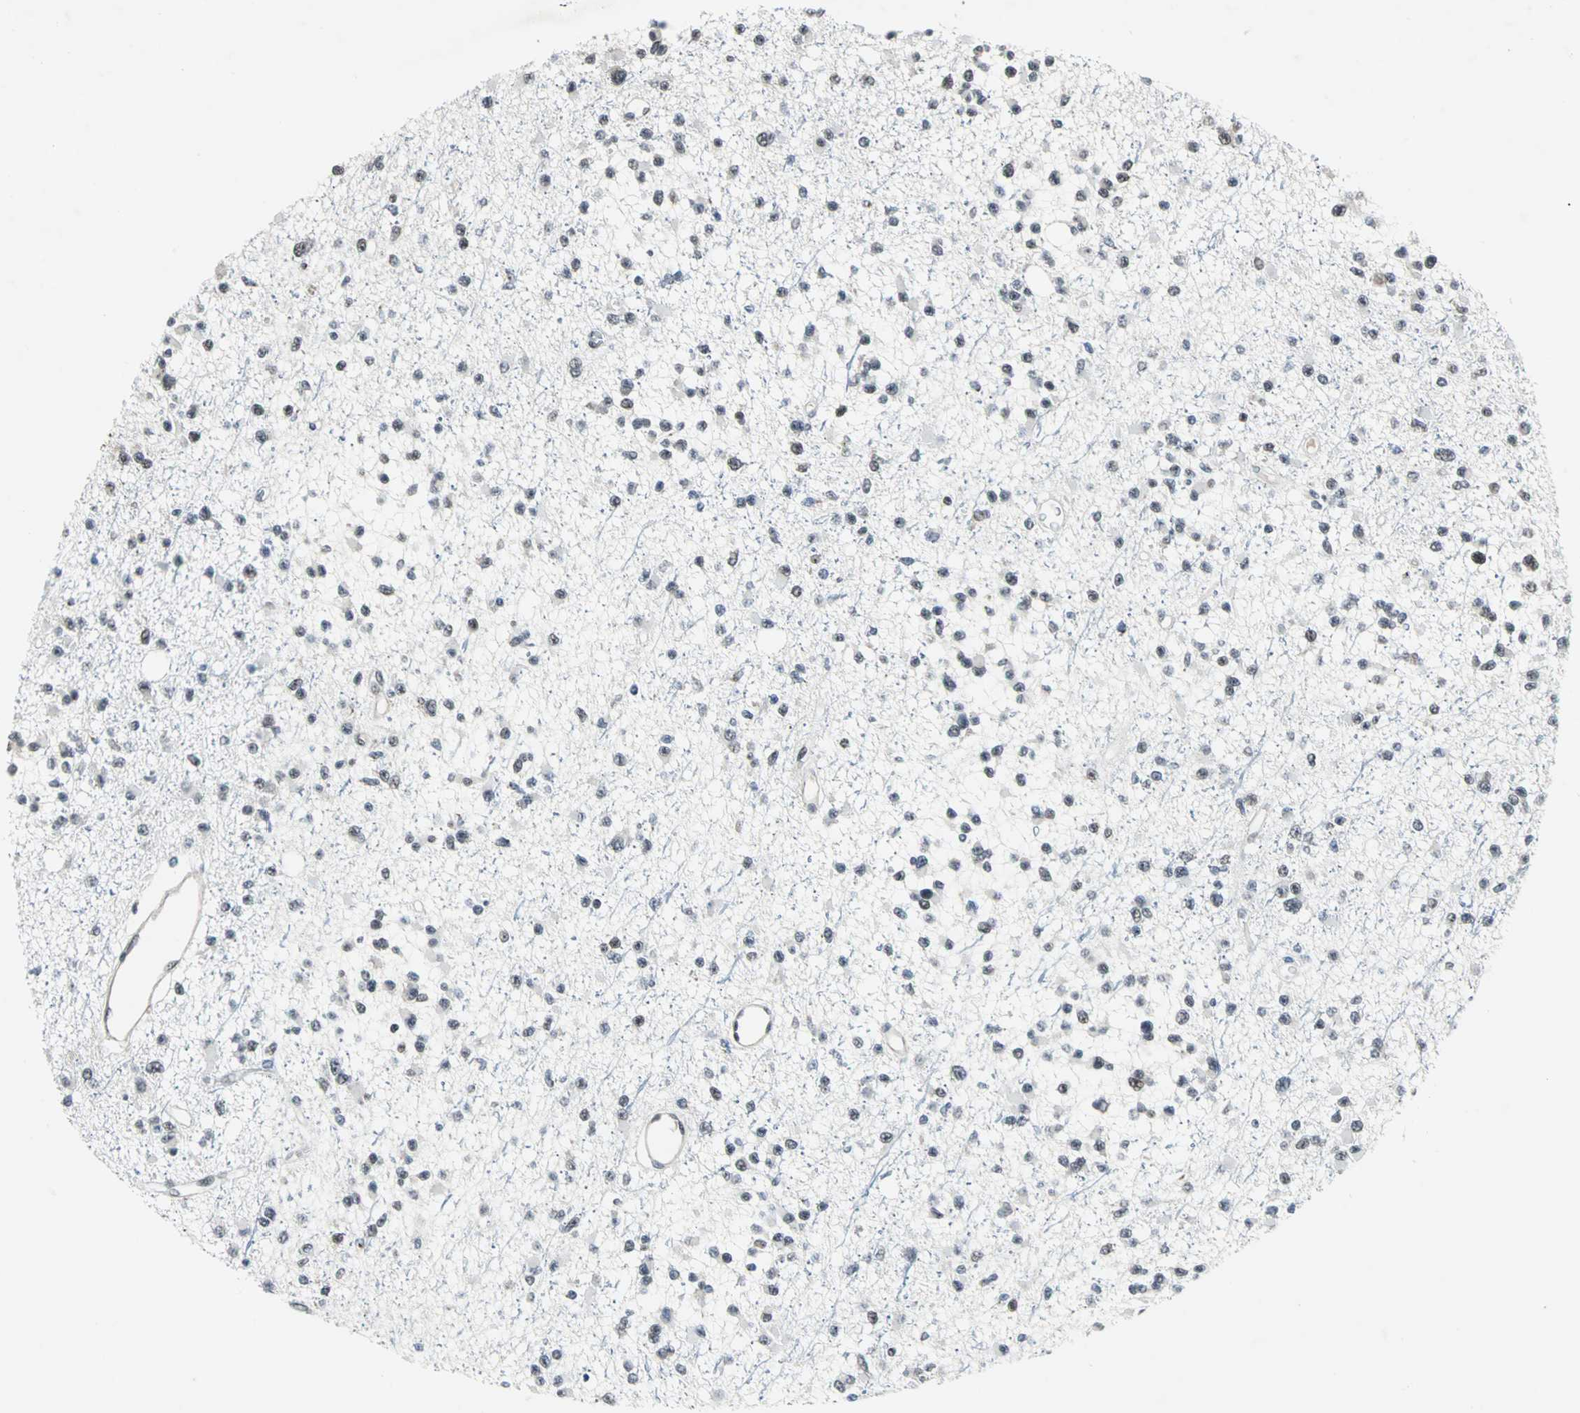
{"staining": {"intensity": "negative", "quantity": "none", "location": "none"}, "tissue": "glioma", "cell_type": "Tumor cells", "image_type": "cancer", "snomed": [{"axis": "morphology", "description": "Glioma, malignant, Low grade"}, {"axis": "topography", "description": "Brain"}], "caption": "Tumor cells are negative for protein expression in human glioma.", "gene": "USP28", "patient": {"sex": "female", "age": 22}}